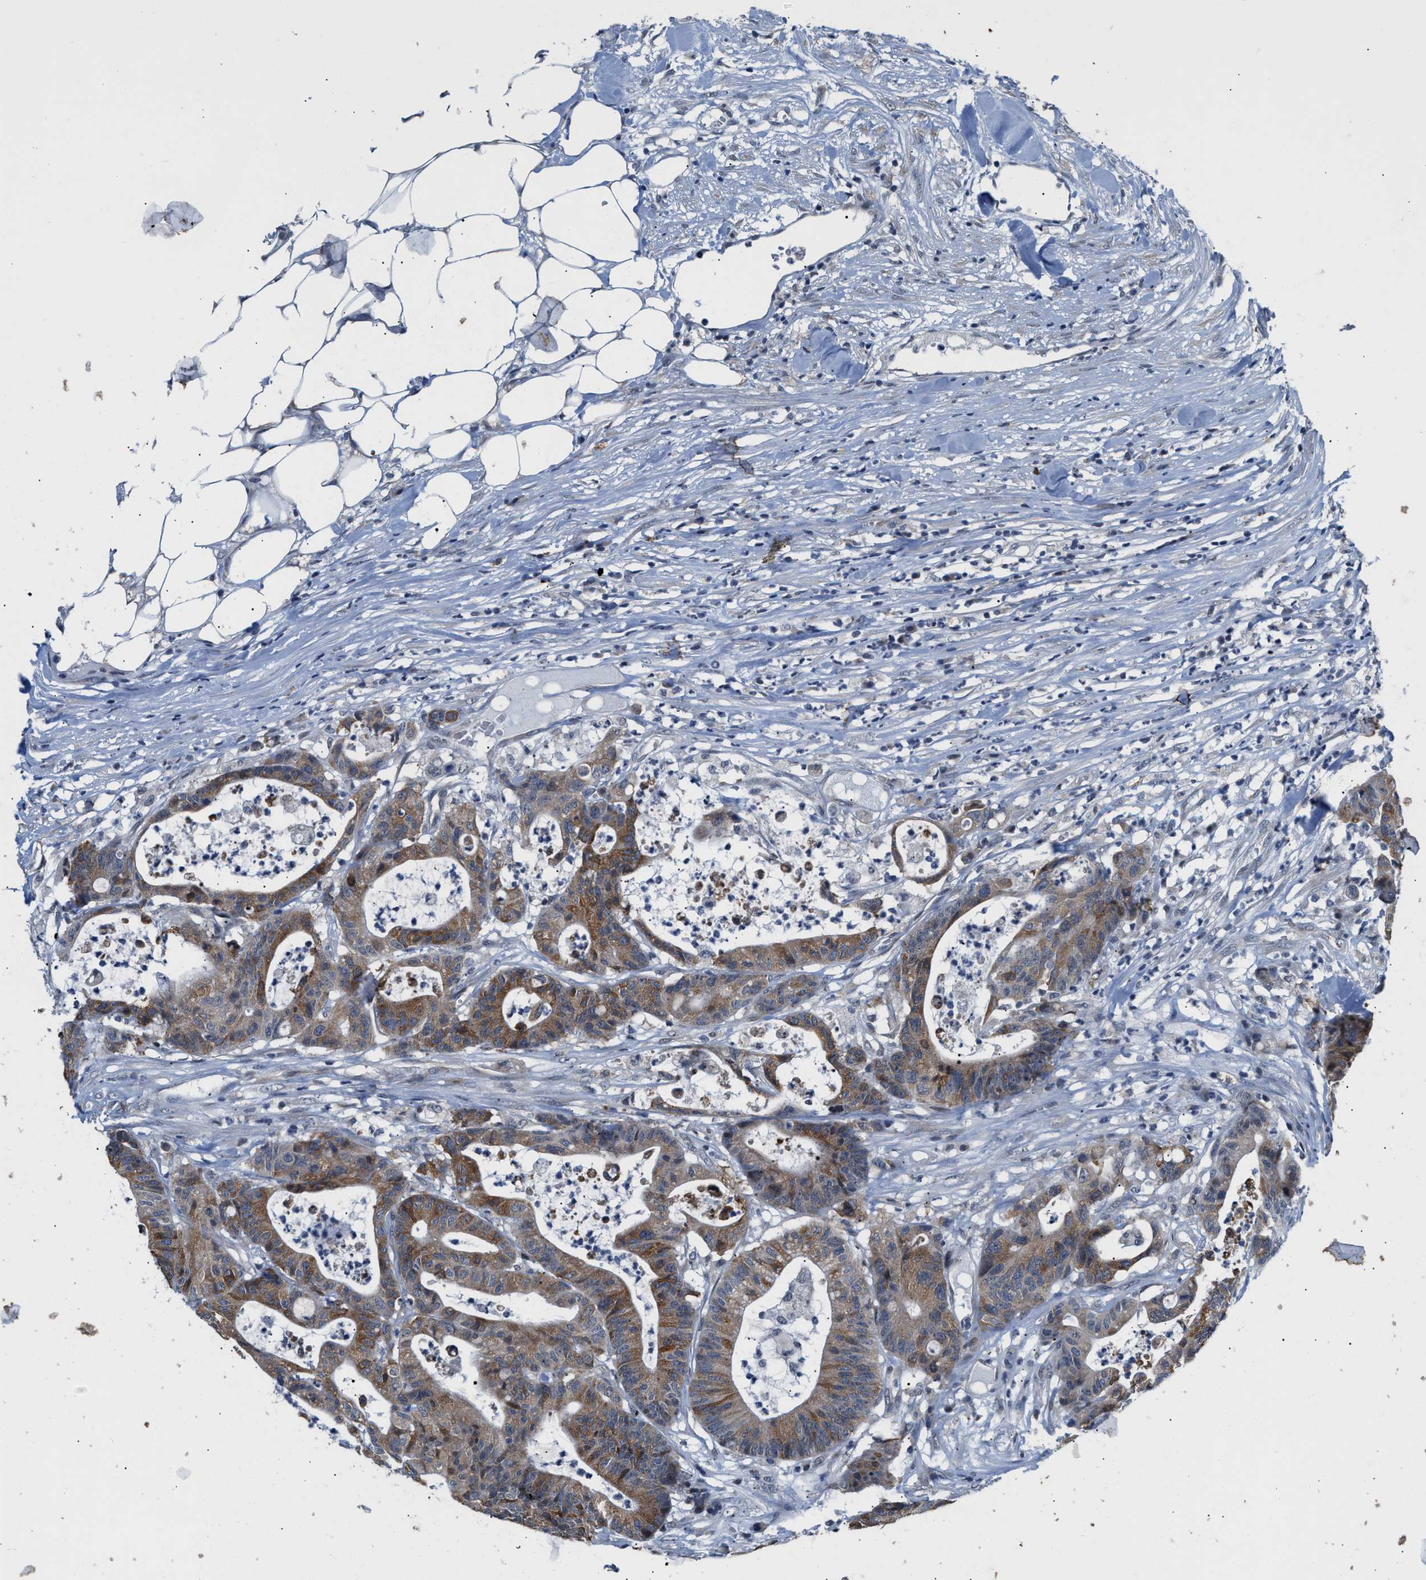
{"staining": {"intensity": "moderate", "quantity": ">75%", "location": "cytoplasmic/membranous"}, "tissue": "colorectal cancer", "cell_type": "Tumor cells", "image_type": "cancer", "snomed": [{"axis": "morphology", "description": "Adenocarcinoma, NOS"}, {"axis": "topography", "description": "Colon"}], "caption": "Immunohistochemistry histopathology image of neoplastic tissue: human adenocarcinoma (colorectal) stained using immunohistochemistry displays medium levels of moderate protein expression localized specifically in the cytoplasmic/membranous of tumor cells, appearing as a cytoplasmic/membranous brown color.", "gene": "TXNRD3", "patient": {"sex": "female", "age": 84}}